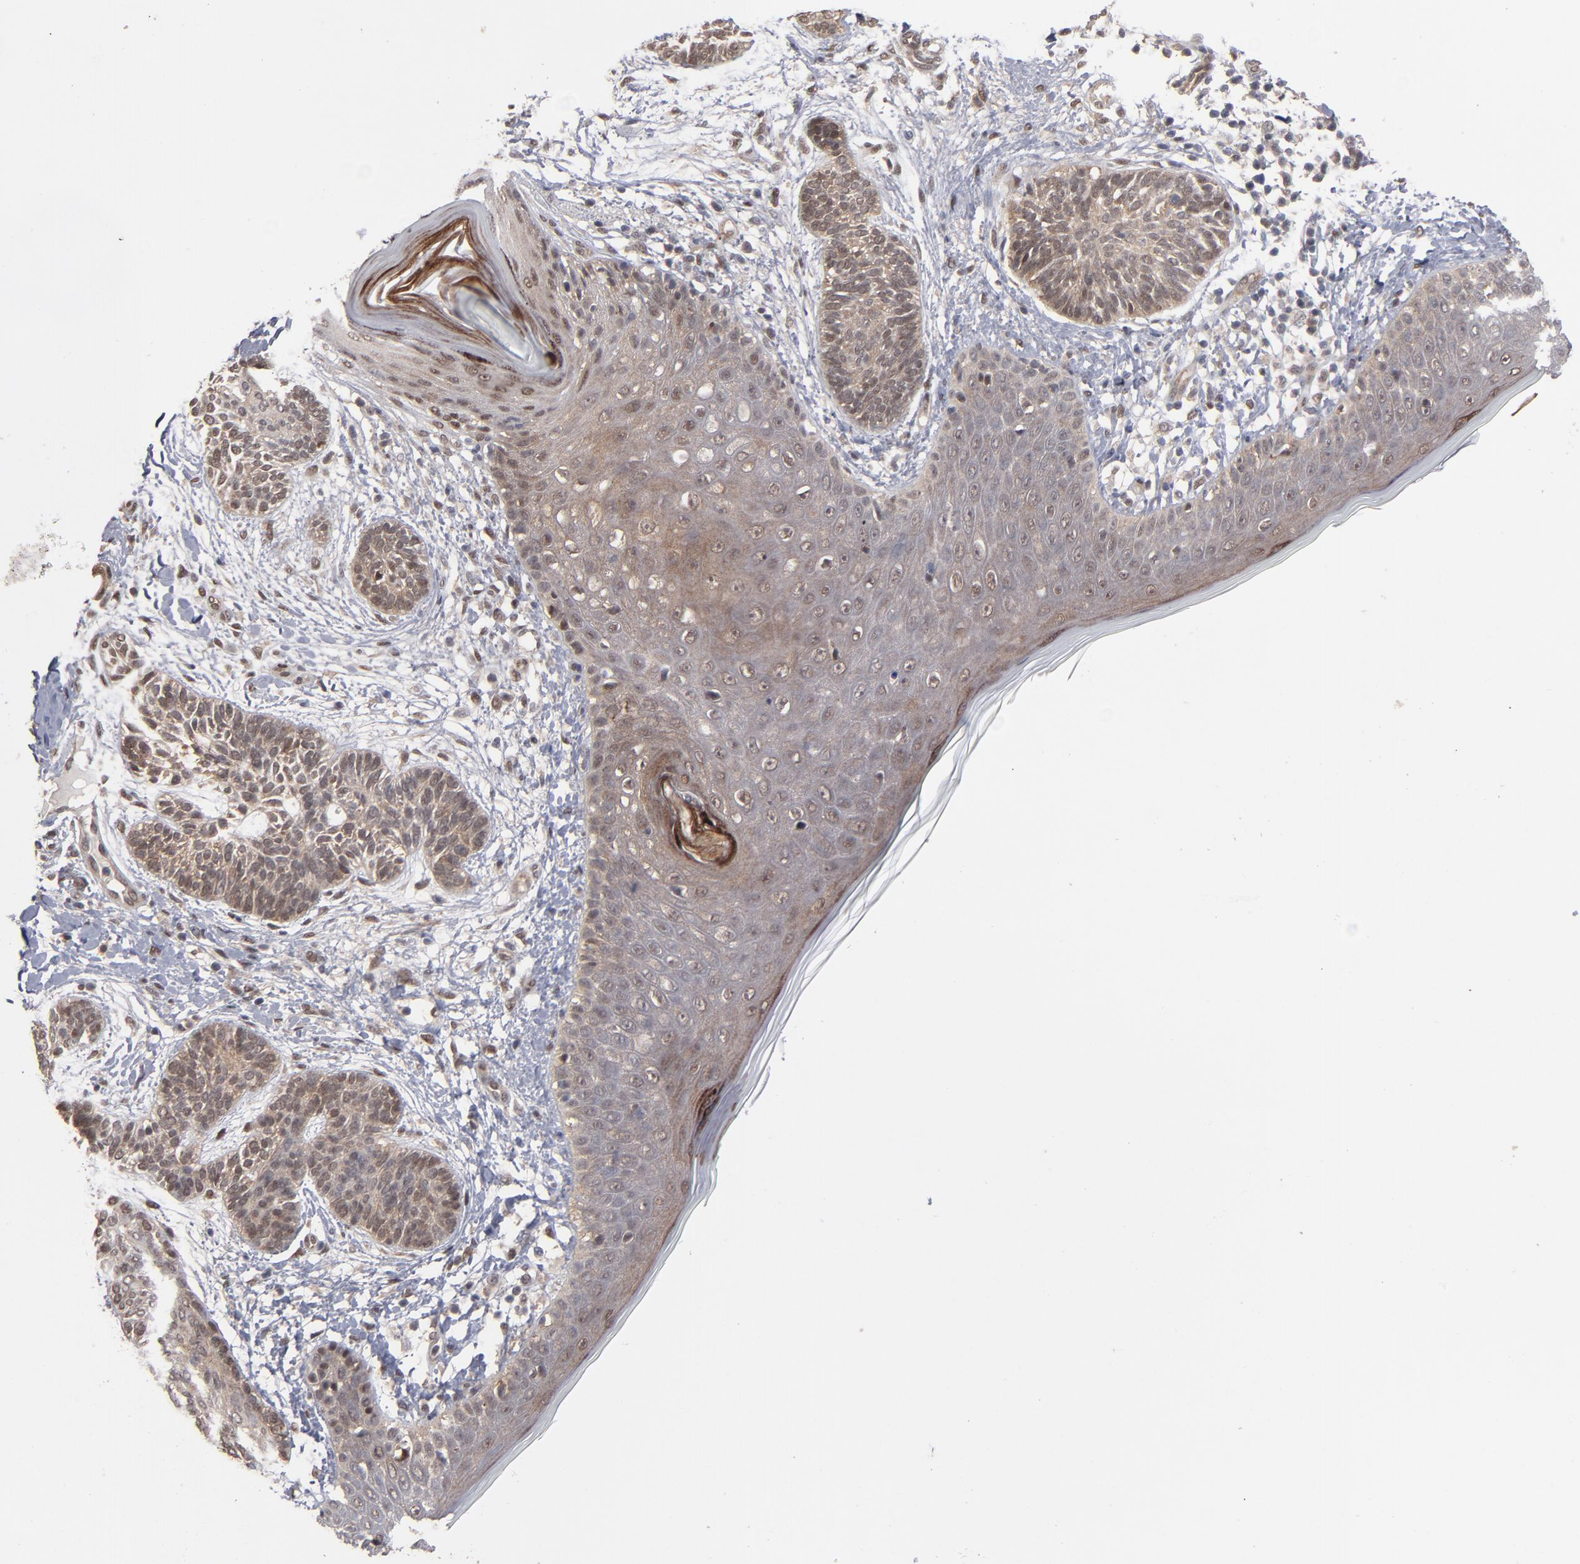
{"staining": {"intensity": "weak", "quantity": ">75%", "location": "cytoplasmic/membranous,nuclear"}, "tissue": "skin cancer", "cell_type": "Tumor cells", "image_type": "cancer", "snomed": [{"axis": "morphology", "description": "Normal tissue, NOS"}, {"axis": "morphology", "description": "Basal cell carcinoma"}, {"axis": "topography", "description": "Skin"}], "caption": "Basal cell carcinoma (skin) was stained to show a protein in brown. There is low levels of weak cytoplasmic/membranous and nuclear staining in approximately >75% of tumor cells. The protein of interest is stained brown, and the nuclei are stained in blue (DAB IHC with brightfield microscopy, high magnification).", "gene": "HUWE1", "patient": {"sex": "male", "age": 63}}